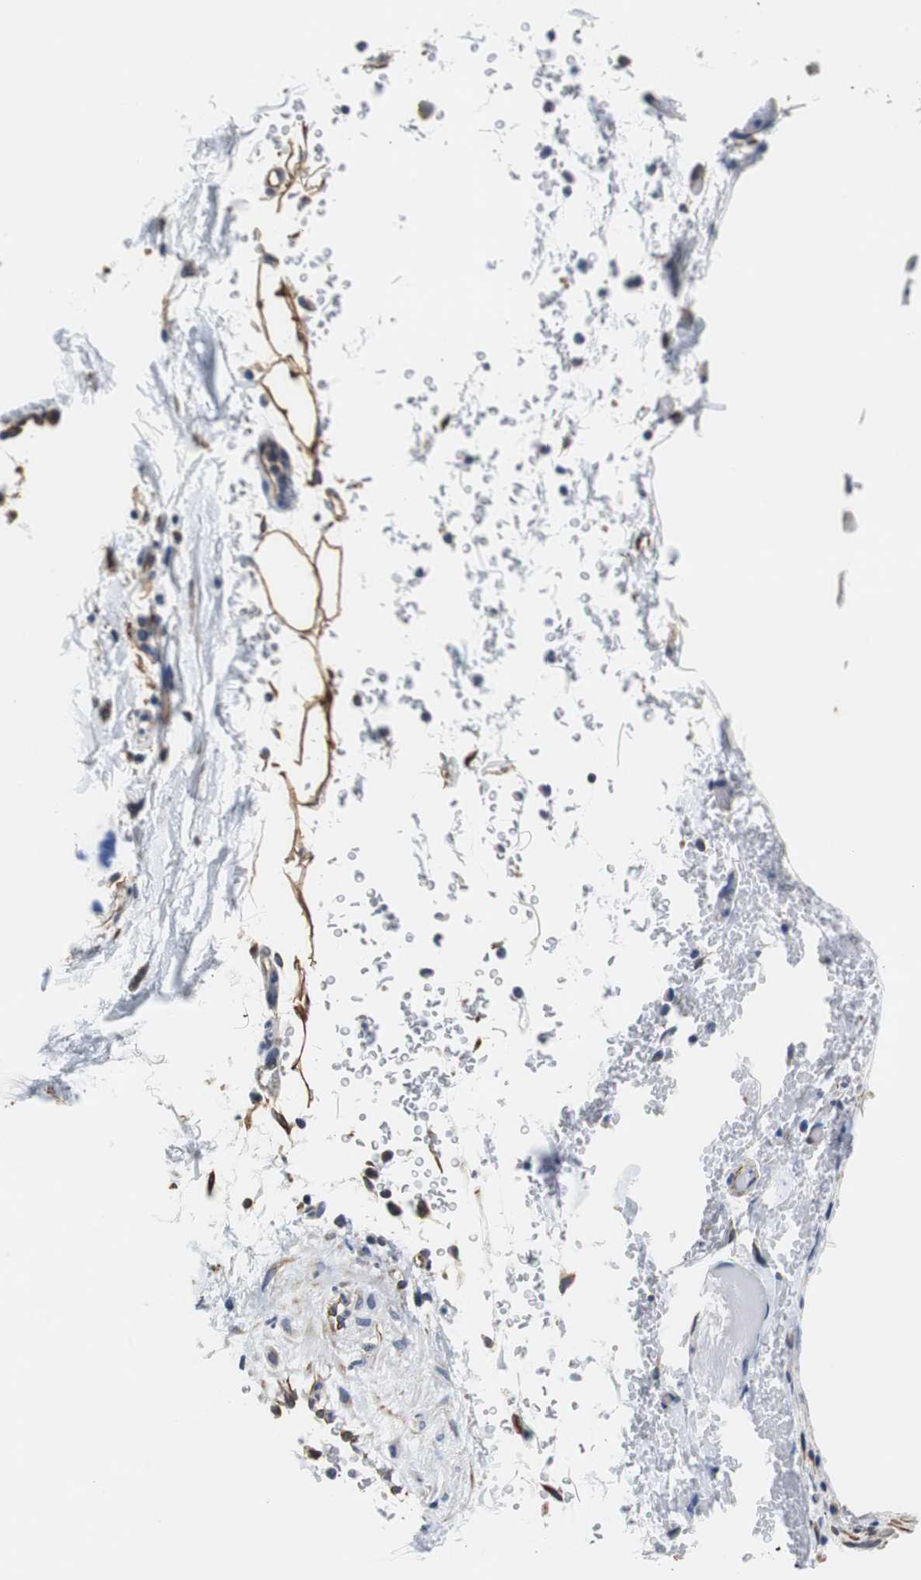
{"staining": {"intensity": "moderate", "quantity": ">75%", "location": "cytoplasmic/membranous"}, "tissue": "adipose tissue", "cell_type": "Adipocytes", "image_type": "normal", "snomed": [{"axis": "morphology", "description": "Normal tissue, NOS"}, {"axis": "topography", "description": "Cartilage tissue"}, {"axis": "topography", "description": "Bronchus"}], "caption": "Immunohistochemistry (IHC) staining of benign adipose tissue, which demonstrates medium levels of moderate cytoplasmic/membranous expression in approximately >75% of adipocytes indicating moderate cytoplasmic/membranous protein staining. The staining was performed using DAB (brown) for protein detection and nuclei were counterstained in hematoxylin (blue).", "gene": "PCK1", "patient": {"sex": "female", "age": 73}}